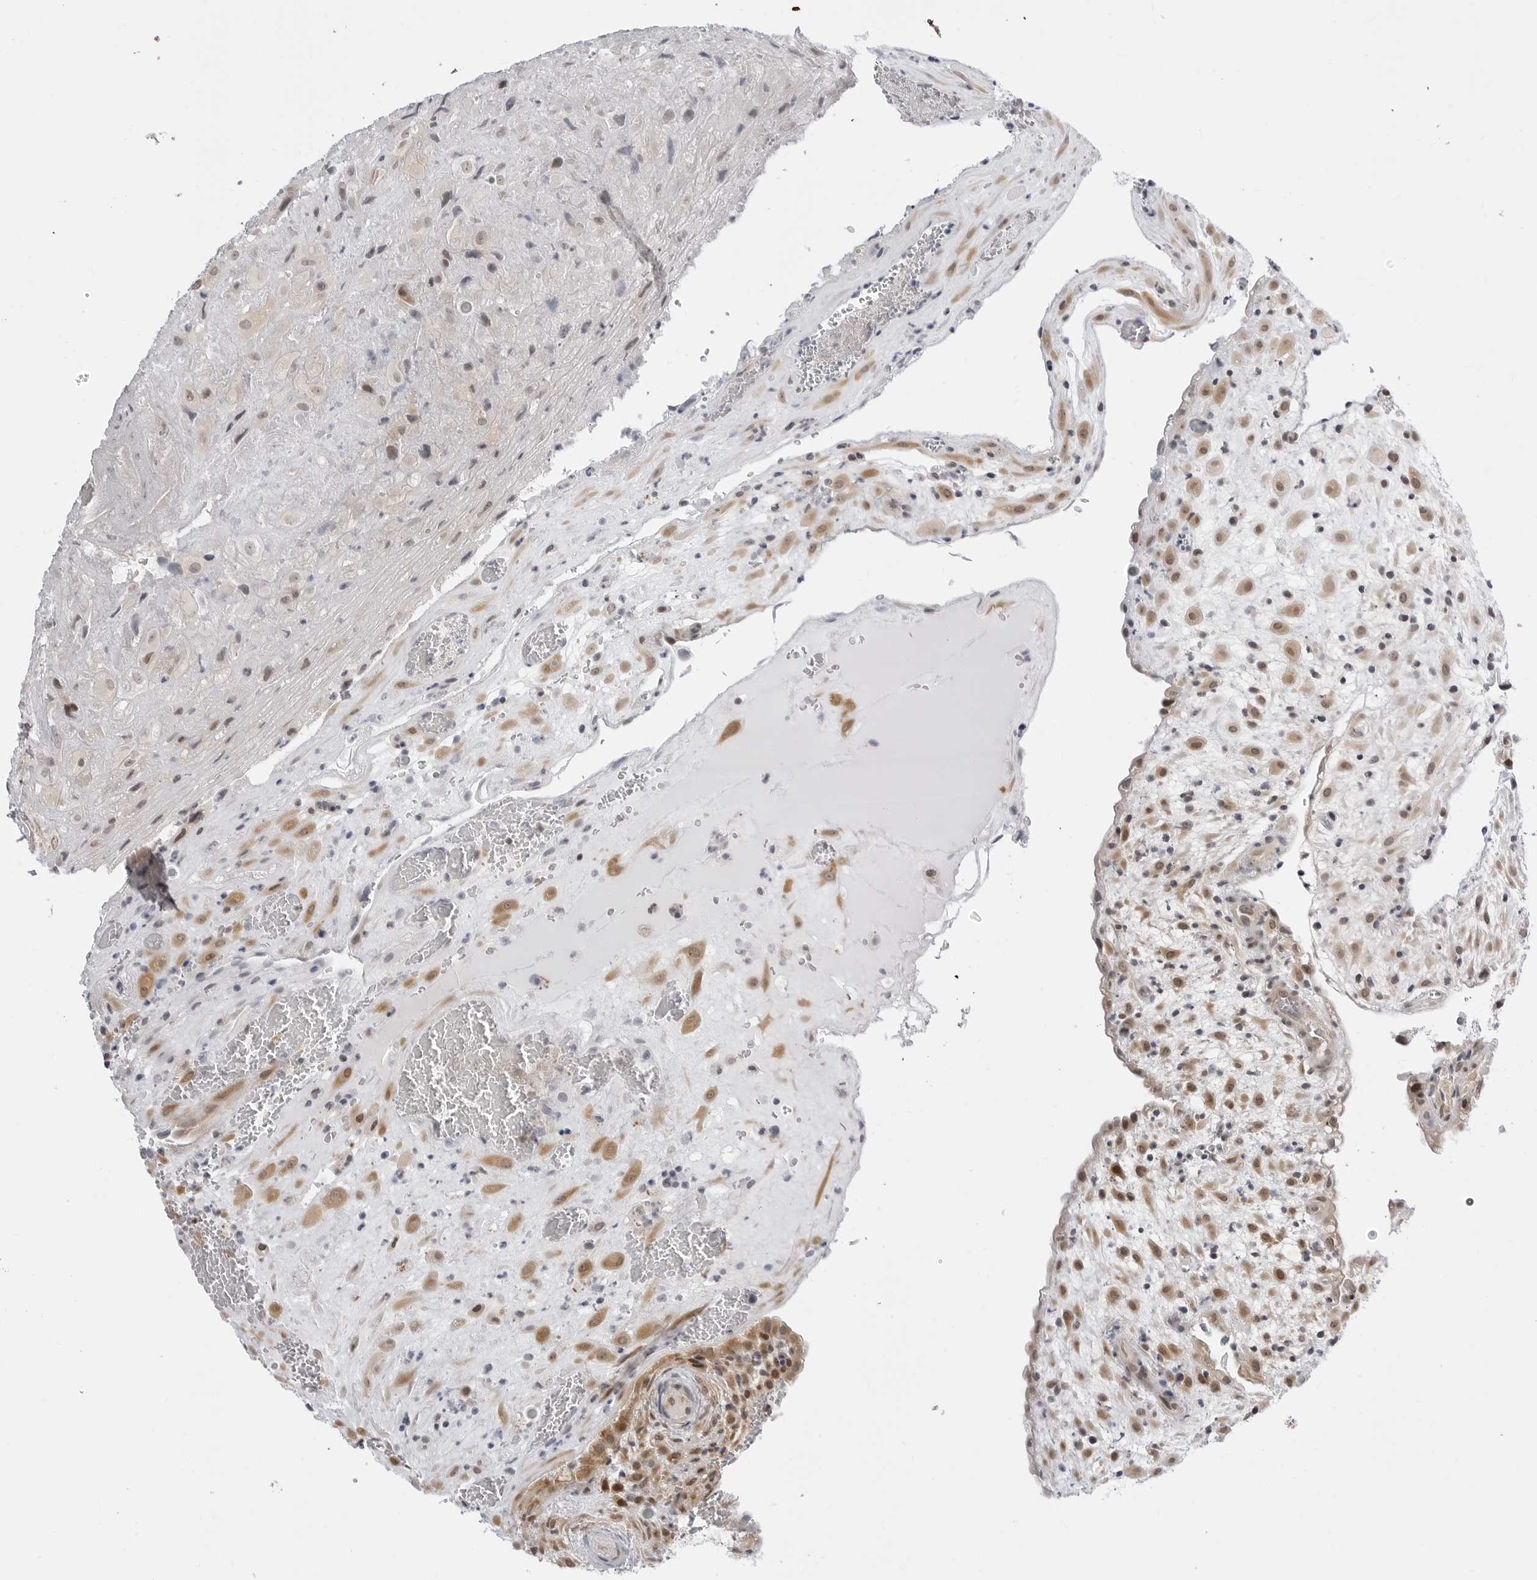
{"staining": {"intensity": "weak", "quantity": "<25%", "location": "cytoplasmic/membranous,nuclear"}, "tissue": "placenta", "cell_type": "Decidual cells", "image_type": "normal", "snomed": [{"axis": "morphology", "description": "Normal tissue, NOS"}, {"axis": "topography", "description": "Placenta"}], "caption": "This is an immunohistochemistry photomicrograph of normal human placenta. There is no staining in decidual cells.", "gene": "PPP2R5C", "patient": {"sex": "female", "age": 35}}